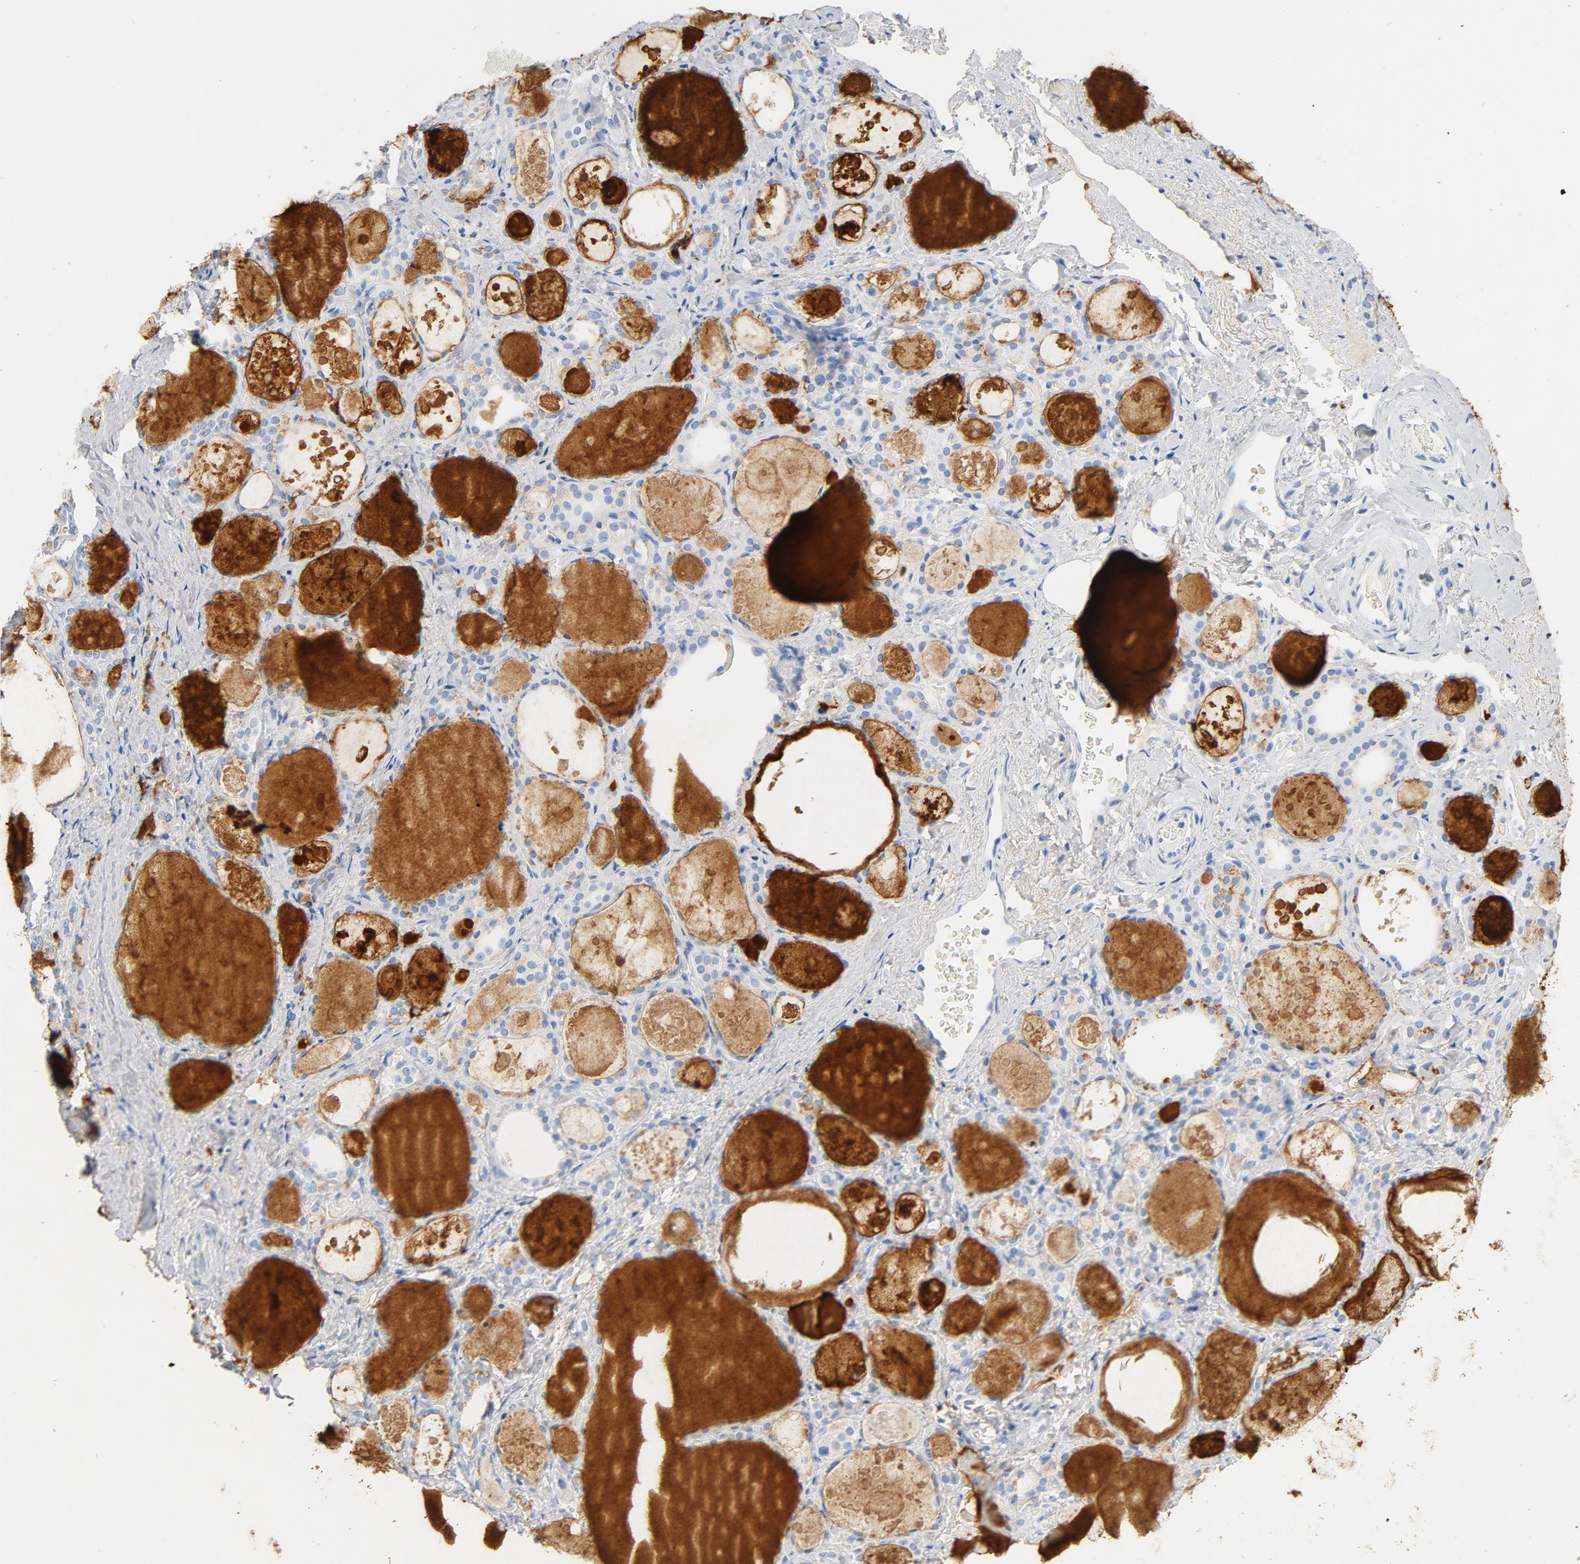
{"staining": {"intensity": "negative", "quantity": "none", "location": "none"}, "tissue": "thyroid gland", "cell_type": "Glandular cells", "image_type": "normal", "snomed": [{"axis": "morphology", "description": "Normal tissue, NOS"}, {"axis": "topography", "description": "Thyroid gland"}], "caption": "A high-resolution micrograph shows IHC staining of normal thyroid gland, which exhibits no significant expression in glandular cells.", "gene": "PTPRB", "patient": {"sex": "female", "age": 75}}